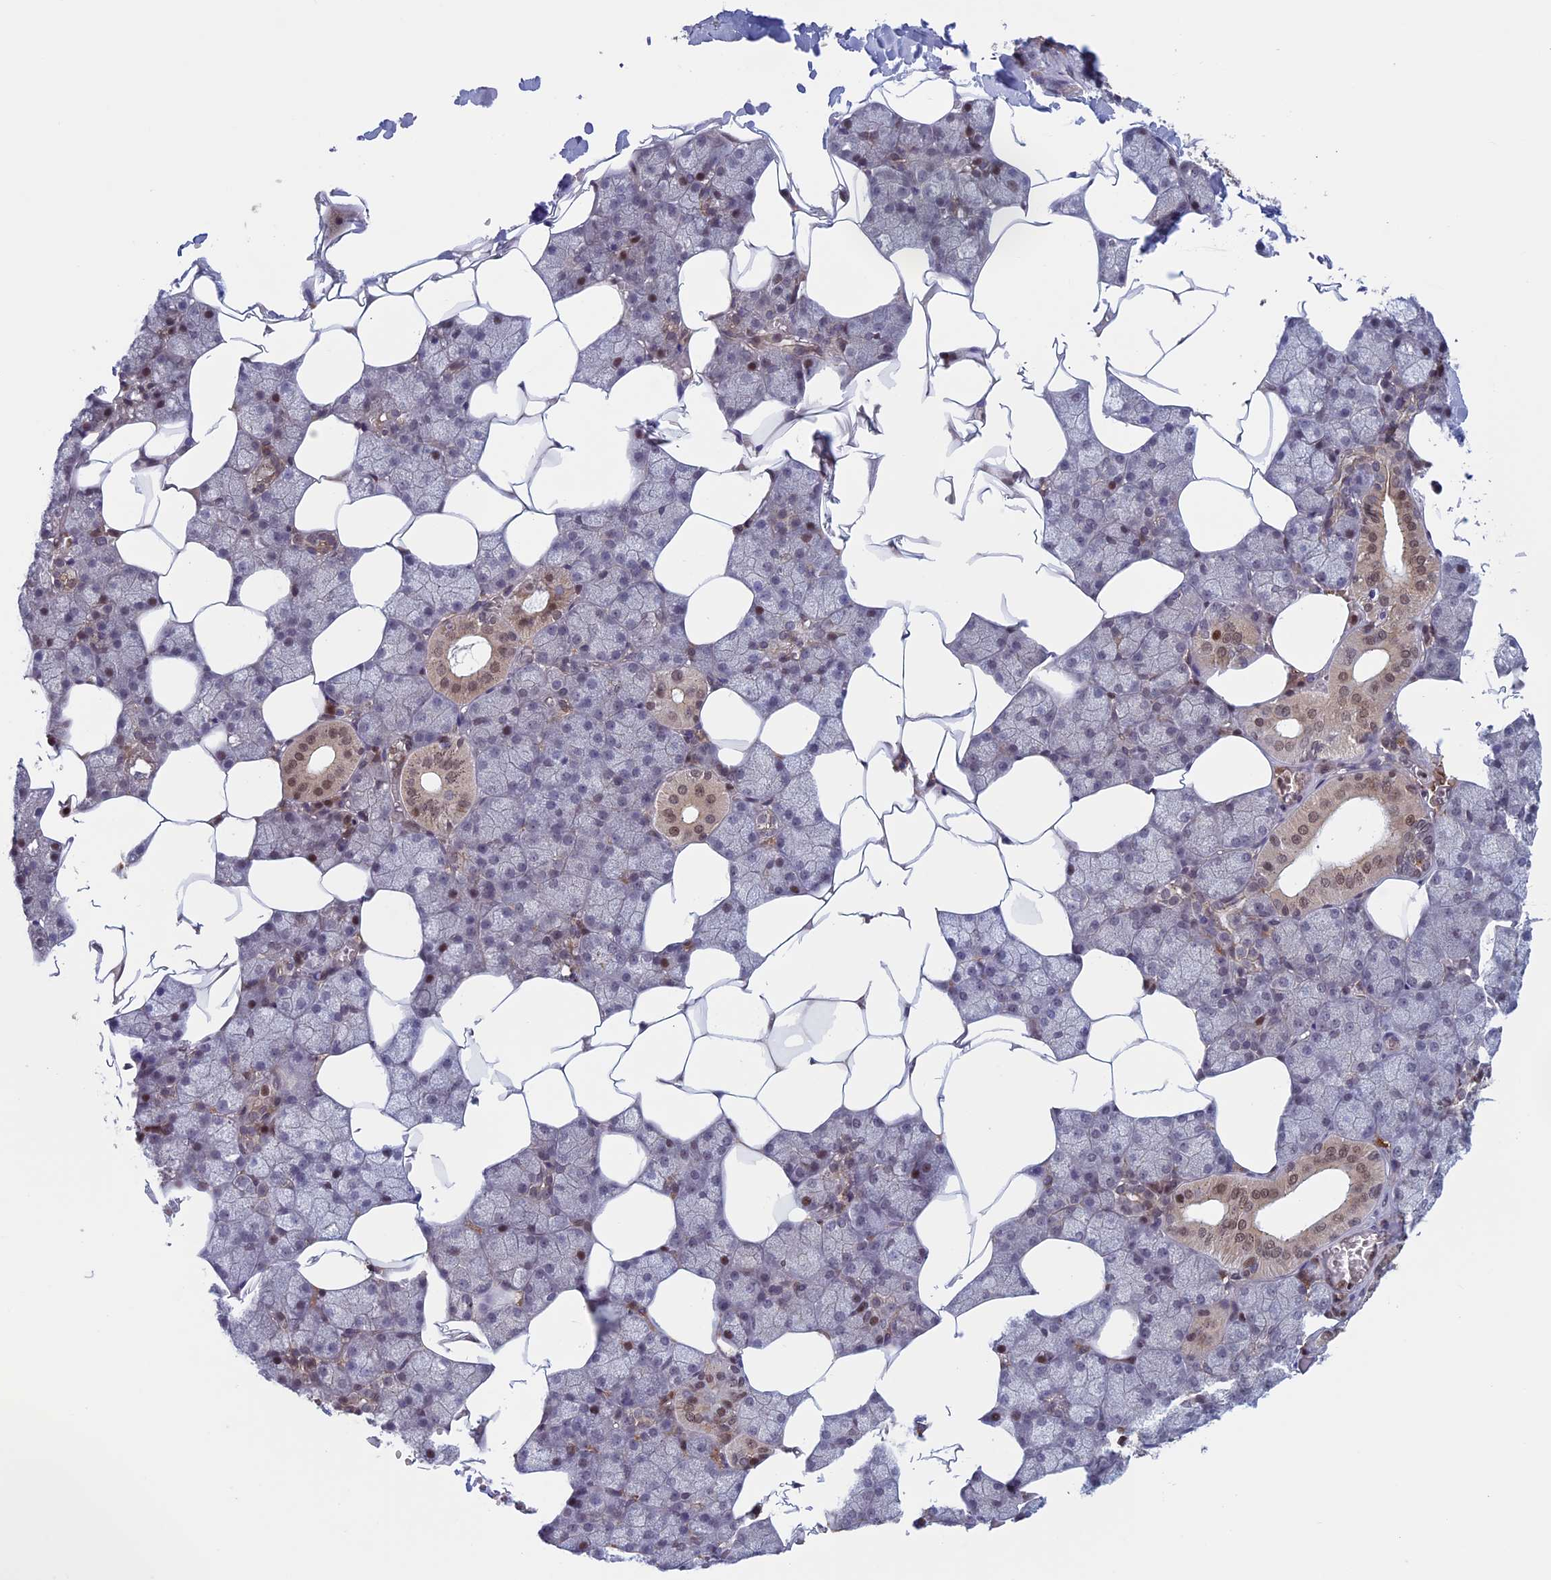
{"staining": {"intensity": "moderate", "quantity": "<25%", "location": "cytoplasmic/membranous,nuclear"}, "tissue": "salivary gland", "cell_type": "Glandular cells", "image_type": "normal", "snomed": [{"axis": "morphology", "description": "Normal tissue, NOS"}, {"axis": "topography", "description": "Salivary gland"}], "caption": "Protein analysis of unremarkable salivary gland reveals moderate cytoplasmic/membranous,nuclear staining in about <25% of glandular cells.", "gene": "FADS1", "patient": {"sex": "male", "age": 62}}